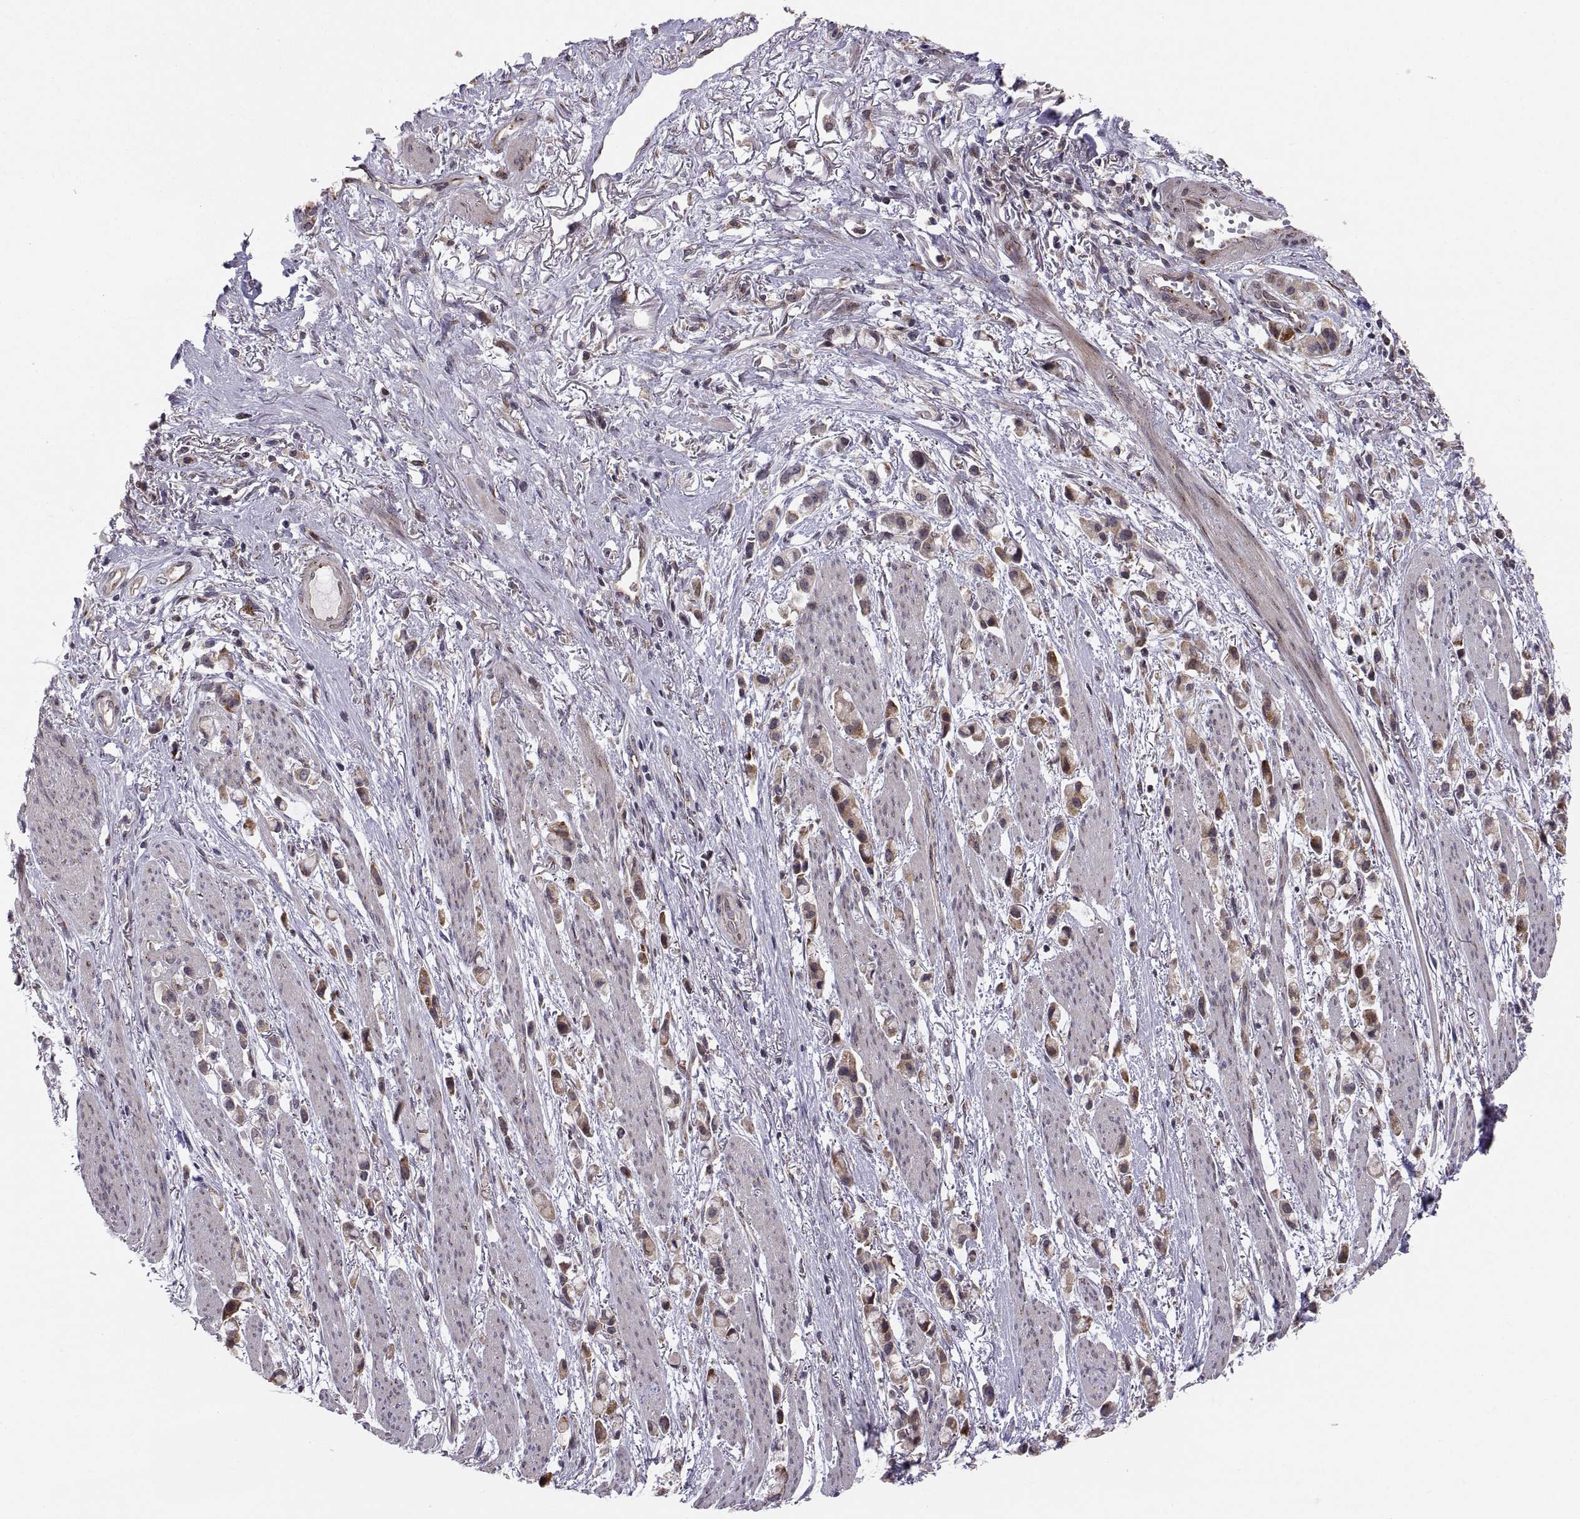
{"staining": {"intensity": "moderate", "quantity": "25%-75%", "location": "cytoplasmic/membranous"}, "tissue": "stomach cancer", "cell_type": "Tumor cells", "image_type": "cancer", "snomed": [{"axis": "morphology", "description": "Adenocarcinoma, NOS"}, {"axis": "topography", "description": "Stomach"}], "caption": "Immunohistochemical staining of stomach cancer (adenocarcinoma) displays medium levels of moderate cytoplasmic/membranous expression in approximately 25%-75% of tumor cells.", "gene": "TESC", "patient": {"sex": "female", "age": 81}}